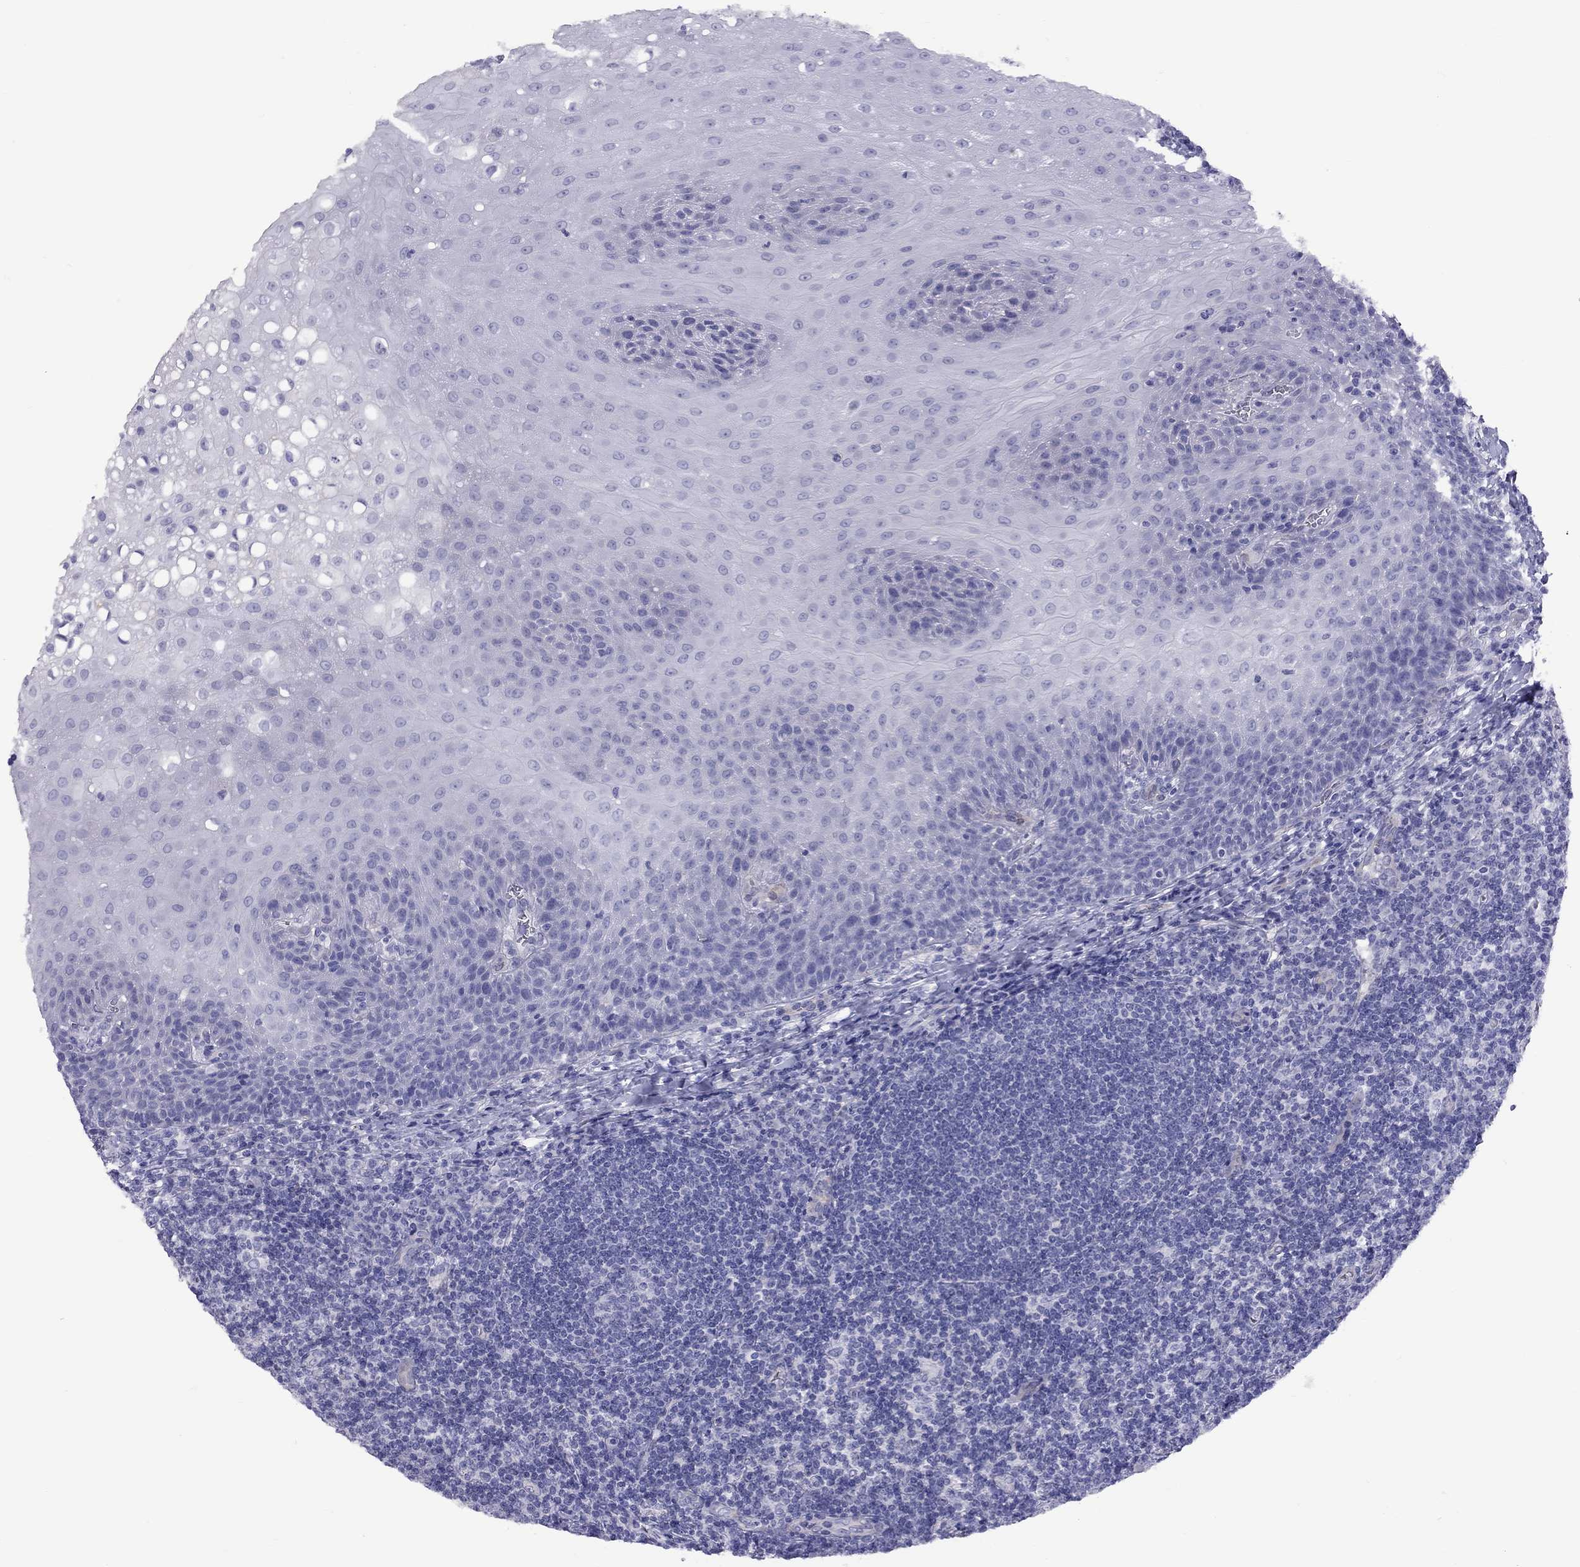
{"staining": {"intensity": "negative", "quantity": "none", "location": "none"}, "tissue": "tonsil", "cell_type": "Germinal center cells", "image_type": "normal", "snomed": [{"axis": "morphology", "description": "Normal tissue, NOS"}, {"axis": "topography", "description": "Tonsil"}], "caption": "High magnification brightfield microscopy of benign tonsil stained with DAB (3,3'-diaminobenzidine) (brown) and counterstained with hematoxylin (blue): germinal center cells show no significant staining.", "gene": "FSCN3", "patient": {"sex": "male", "age": 33}}